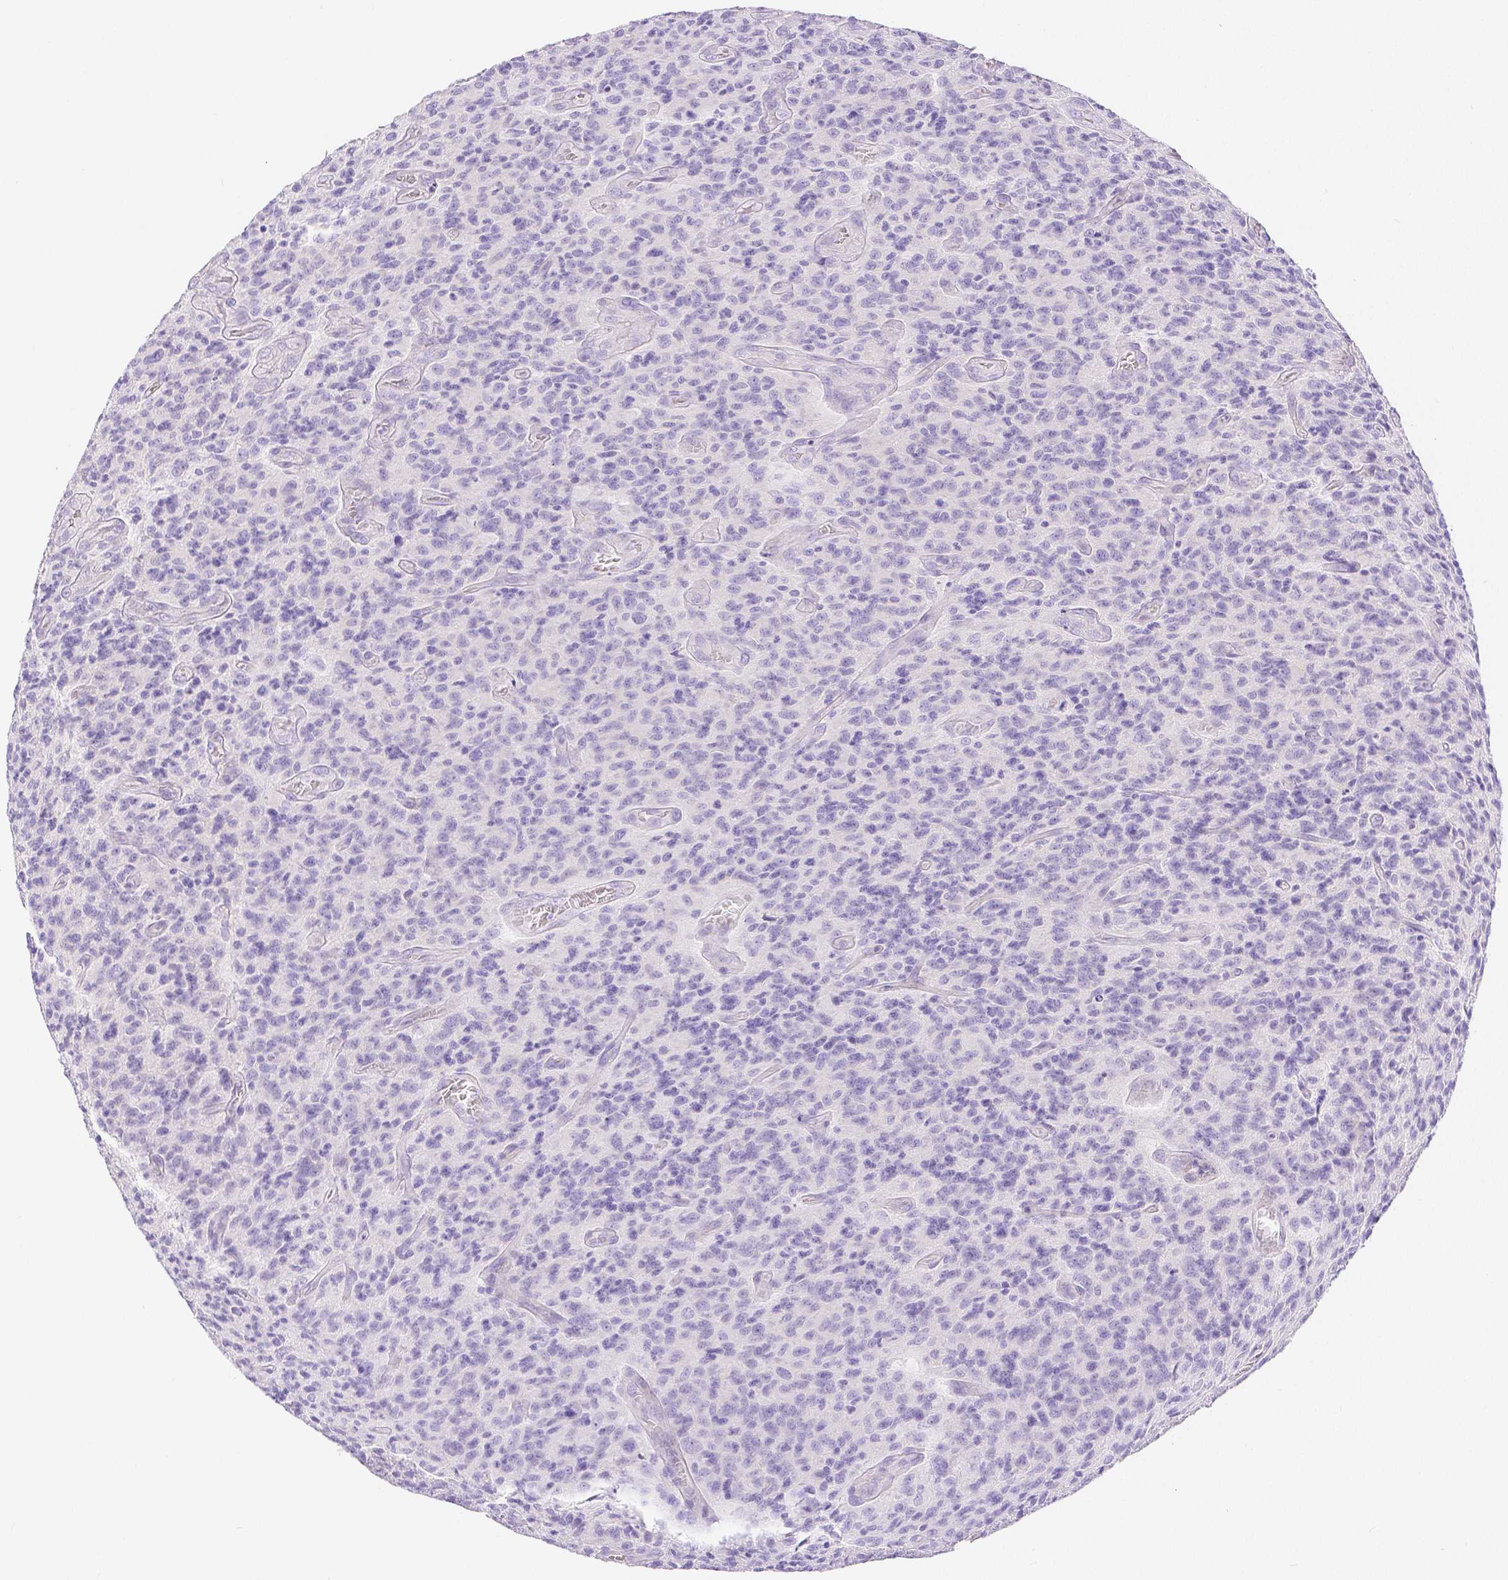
{"staining": {"intensity": "negative", "quantity": "none", "location": "none"}, "tissue": "glioma", "cell_type": "Tumor cells", "image_type": "cancer", "snomed": [{"axis": "morphology", "description": "Glioma, malignant, High grade"}, {"axis": "topography", "description": "Brain"}], "caption": "Tumor cells show no significant expression in glioma. Nuclei are stained in blue.", "gene": "SLC27A5", "patient": {"sex": "male", "age": 76}}